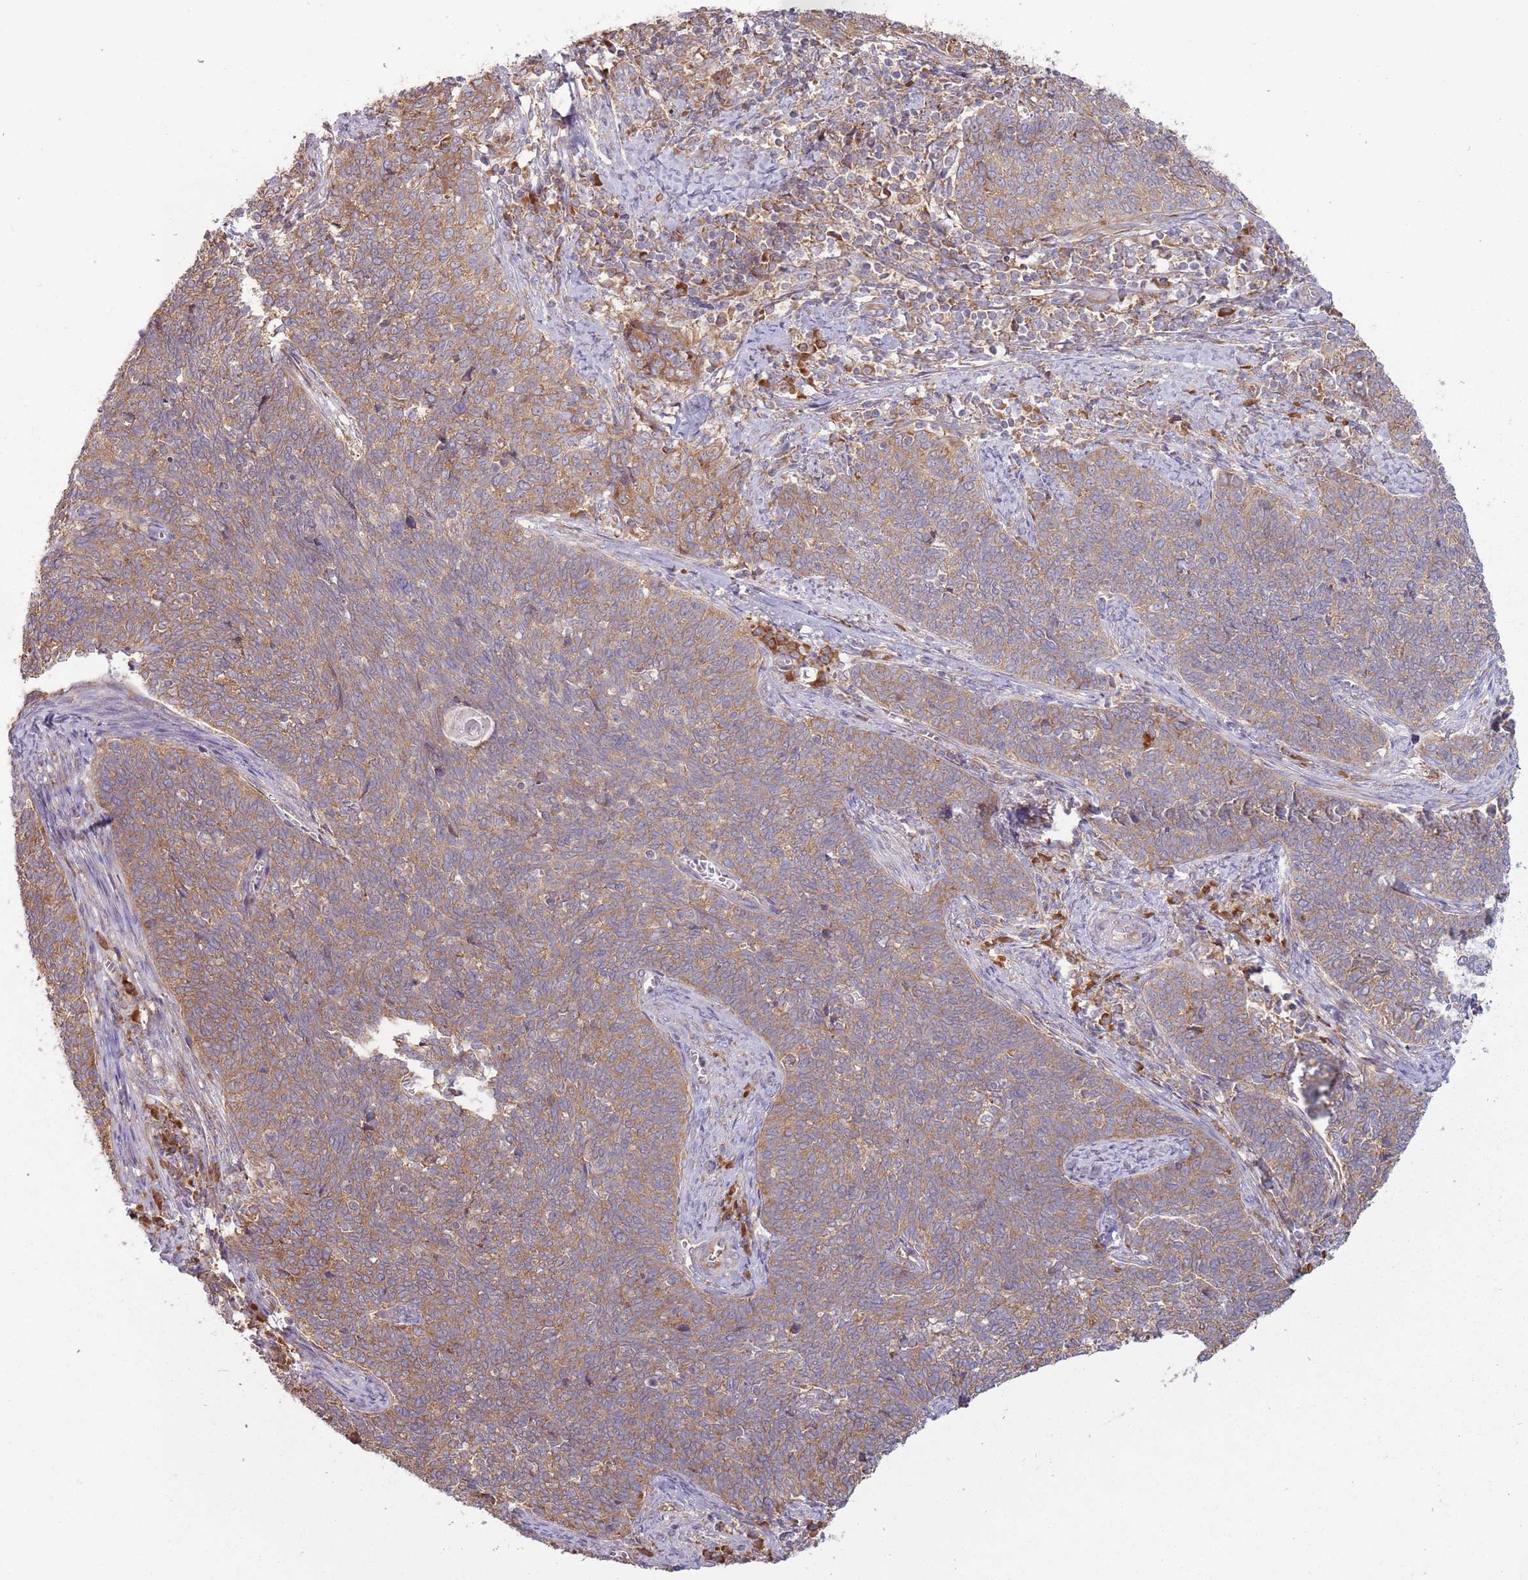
{"staining": {"intensity": "moderate", "quantity": ">75%", "location": "cytoplasmic/membranous"}, "tissue": "cervical cancer", "cell_type": "Tumor cells", "image_type": "cancer", "snomed": [{"axis": "morphology", "description": "Squamous cell carcinoma, NOS"}, {"axis": "topography", "description": "Cervix"}], "caption": "High-power microscopy captured an immunohistochemistry (IHC) micrograph of squamous cell carcinoma (cervical), revealing moderate cytoplasmic/membranous staining in about >75% of tumor cells.", "gene": "RPL17-C18orf32", "patient": {"sex": "female", "age": 39}}